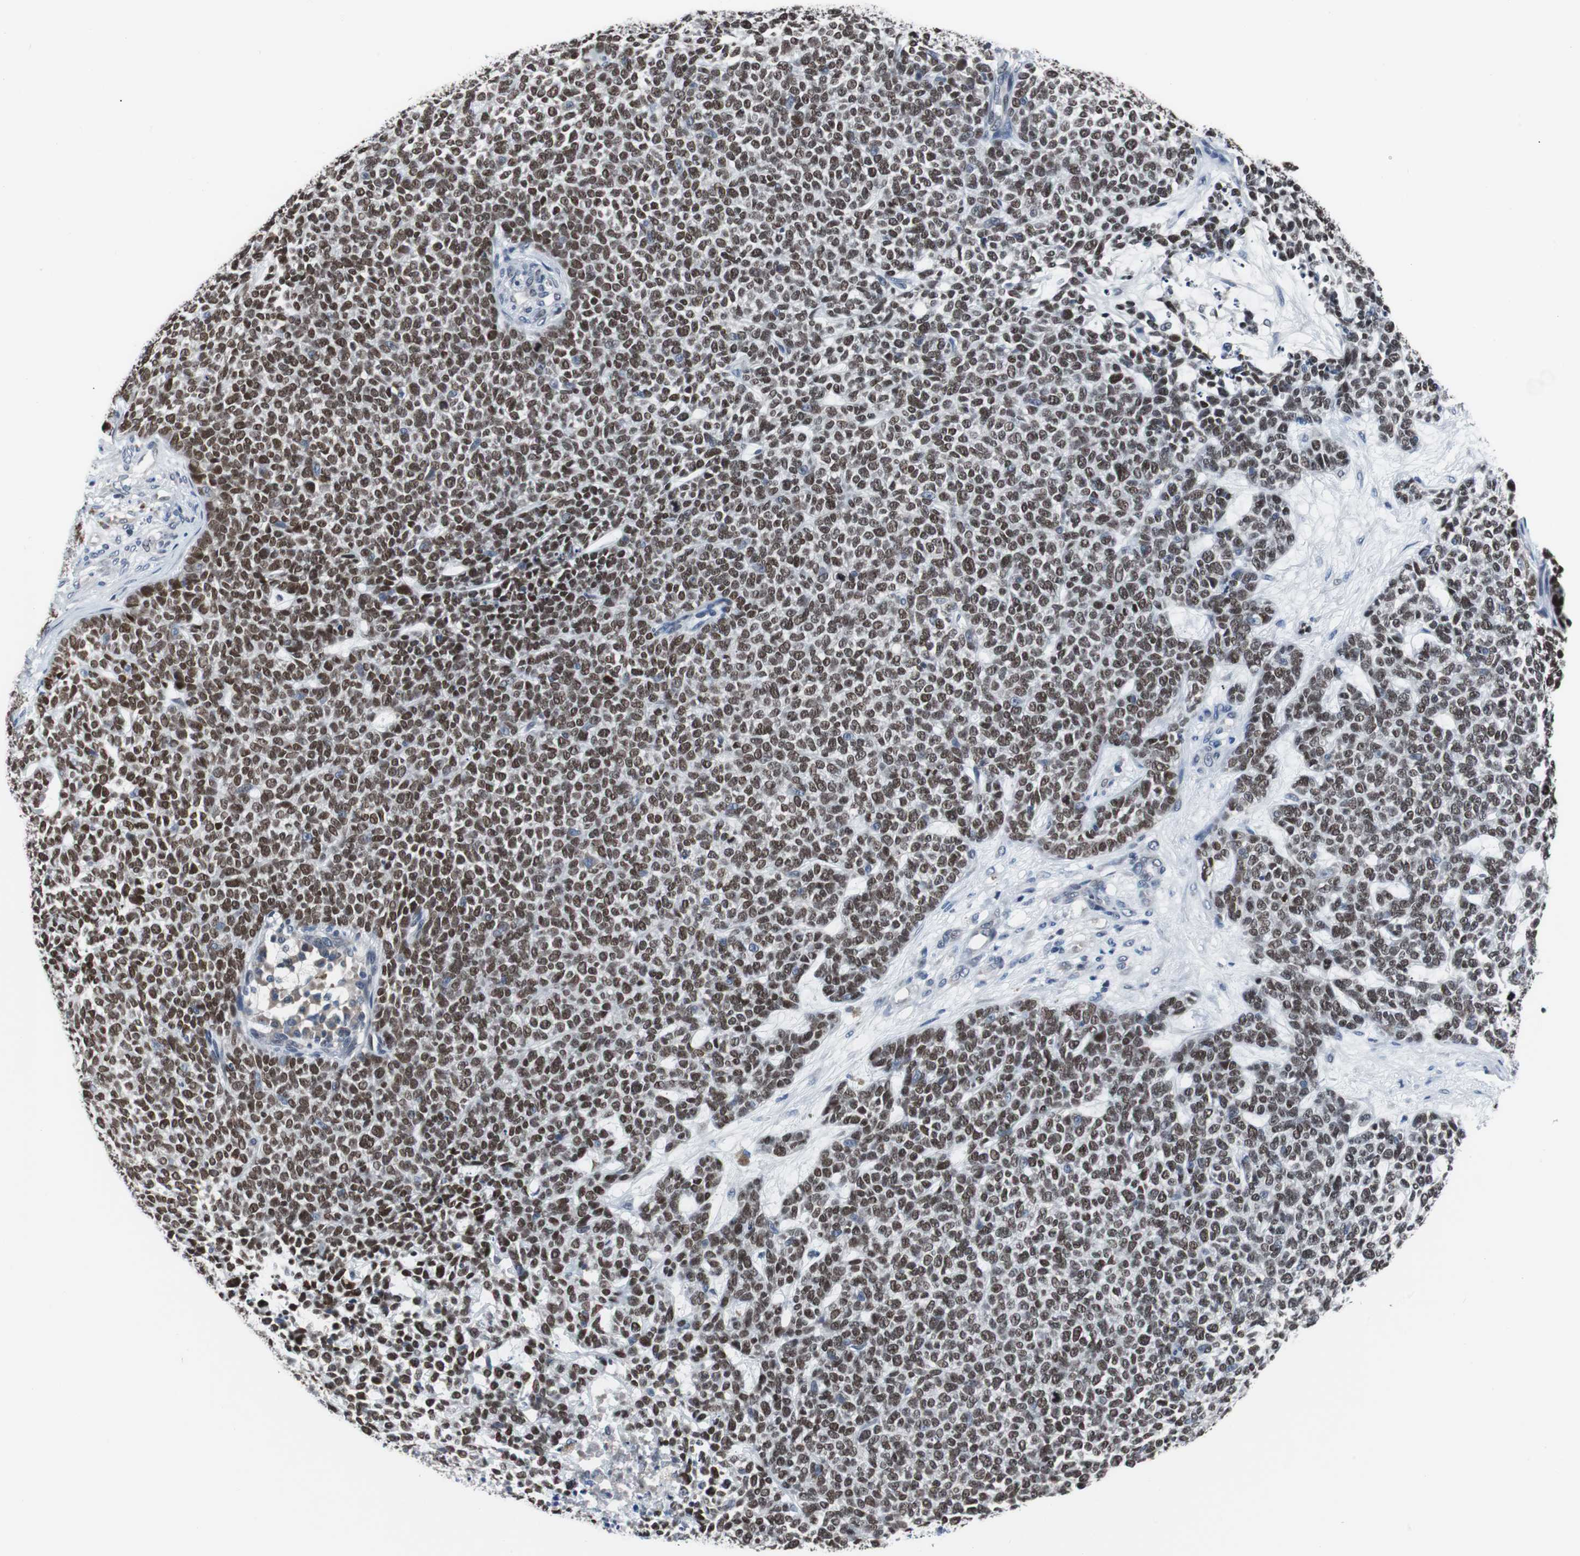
{"staining": {"intensity": "strong", "quantity": ">75%", "location": "nuclear"}, "tissue": "skin cancer", "cell_type": "Tumor cells", "image_type": "cancer", "snomed": [{"axis": "morphology", "description": "Basal cell carcinoma"}, {"axis": "topography", "description": "Skin"}], "caption": "Basal cell carcinoma (skin) stained with a brown dye reveals strong nuclear positive positivity in approximately >75% of tumor cells.", "gene": "TP63", "patient": {"sex": "female", "age": 84}}